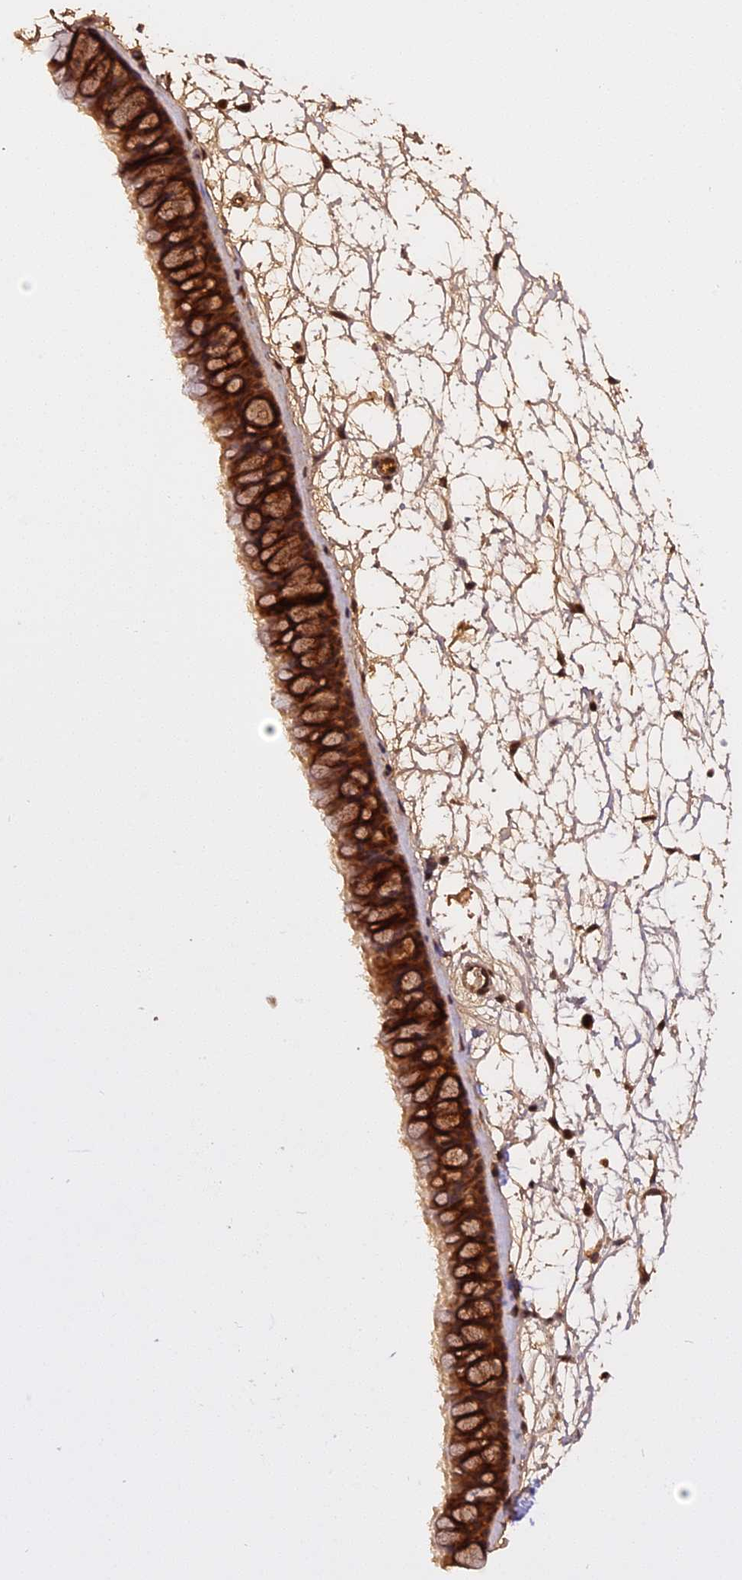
{"staining": {"intensity": "strong", "quantity": ">75%", "location": "cytoplasmic/membranous,nuclear"}, "tissue": "nasopharynx", "cell_type": "Respiratory epithelial cells", "image_type": "normal", "snomed": [{"axis": "morphology", "description": "Normal tissue, NOS"}, {"axis": "topography", "description": "Nasopharynx"}], "caption": "Protein staining displays strong cytoplasmic/membranous,nuclear staining in approximately >75% of respiratory epithelial cells in benign nasopharynx.", "gene": "MICALL1", "patient": {"sex": "male", "age": 64}}